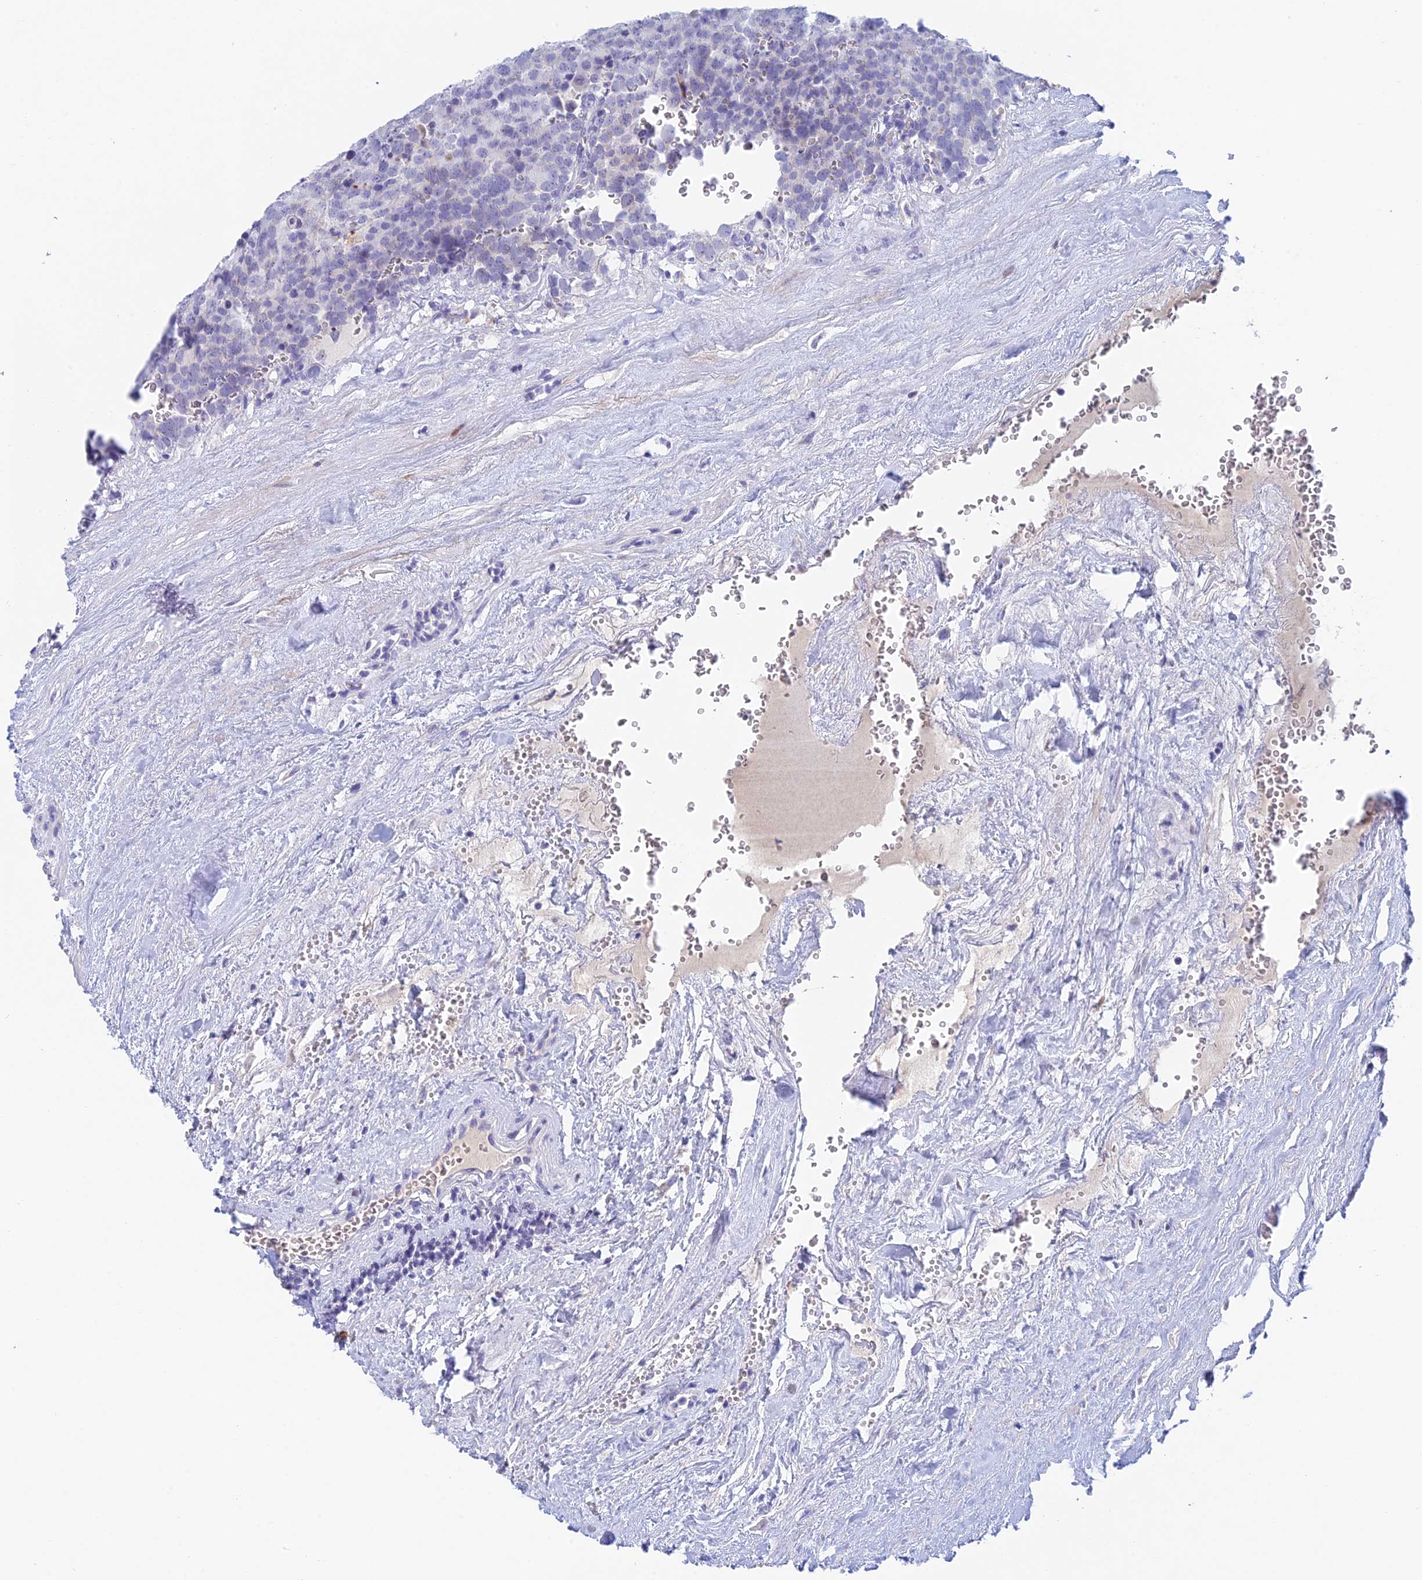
{"staining": {"intensity": "negative", "quantity": "none", "location": "none"}, "tissue": "testis cancer", "cell_type": "Tumor cells", "image_type": "cancer", "snomed": [{"axis": "morphology", "description": "Seminoma, NOS"}, {"axis": "topography", "description": "Testis"}], "caption": "This is an immunohistochemistry (IHC) photomicrograph of testis seminoma. There is no positivity in tumor cells.", "gene": "REXO5", "patient": {"sex": "male", "age": 71}}